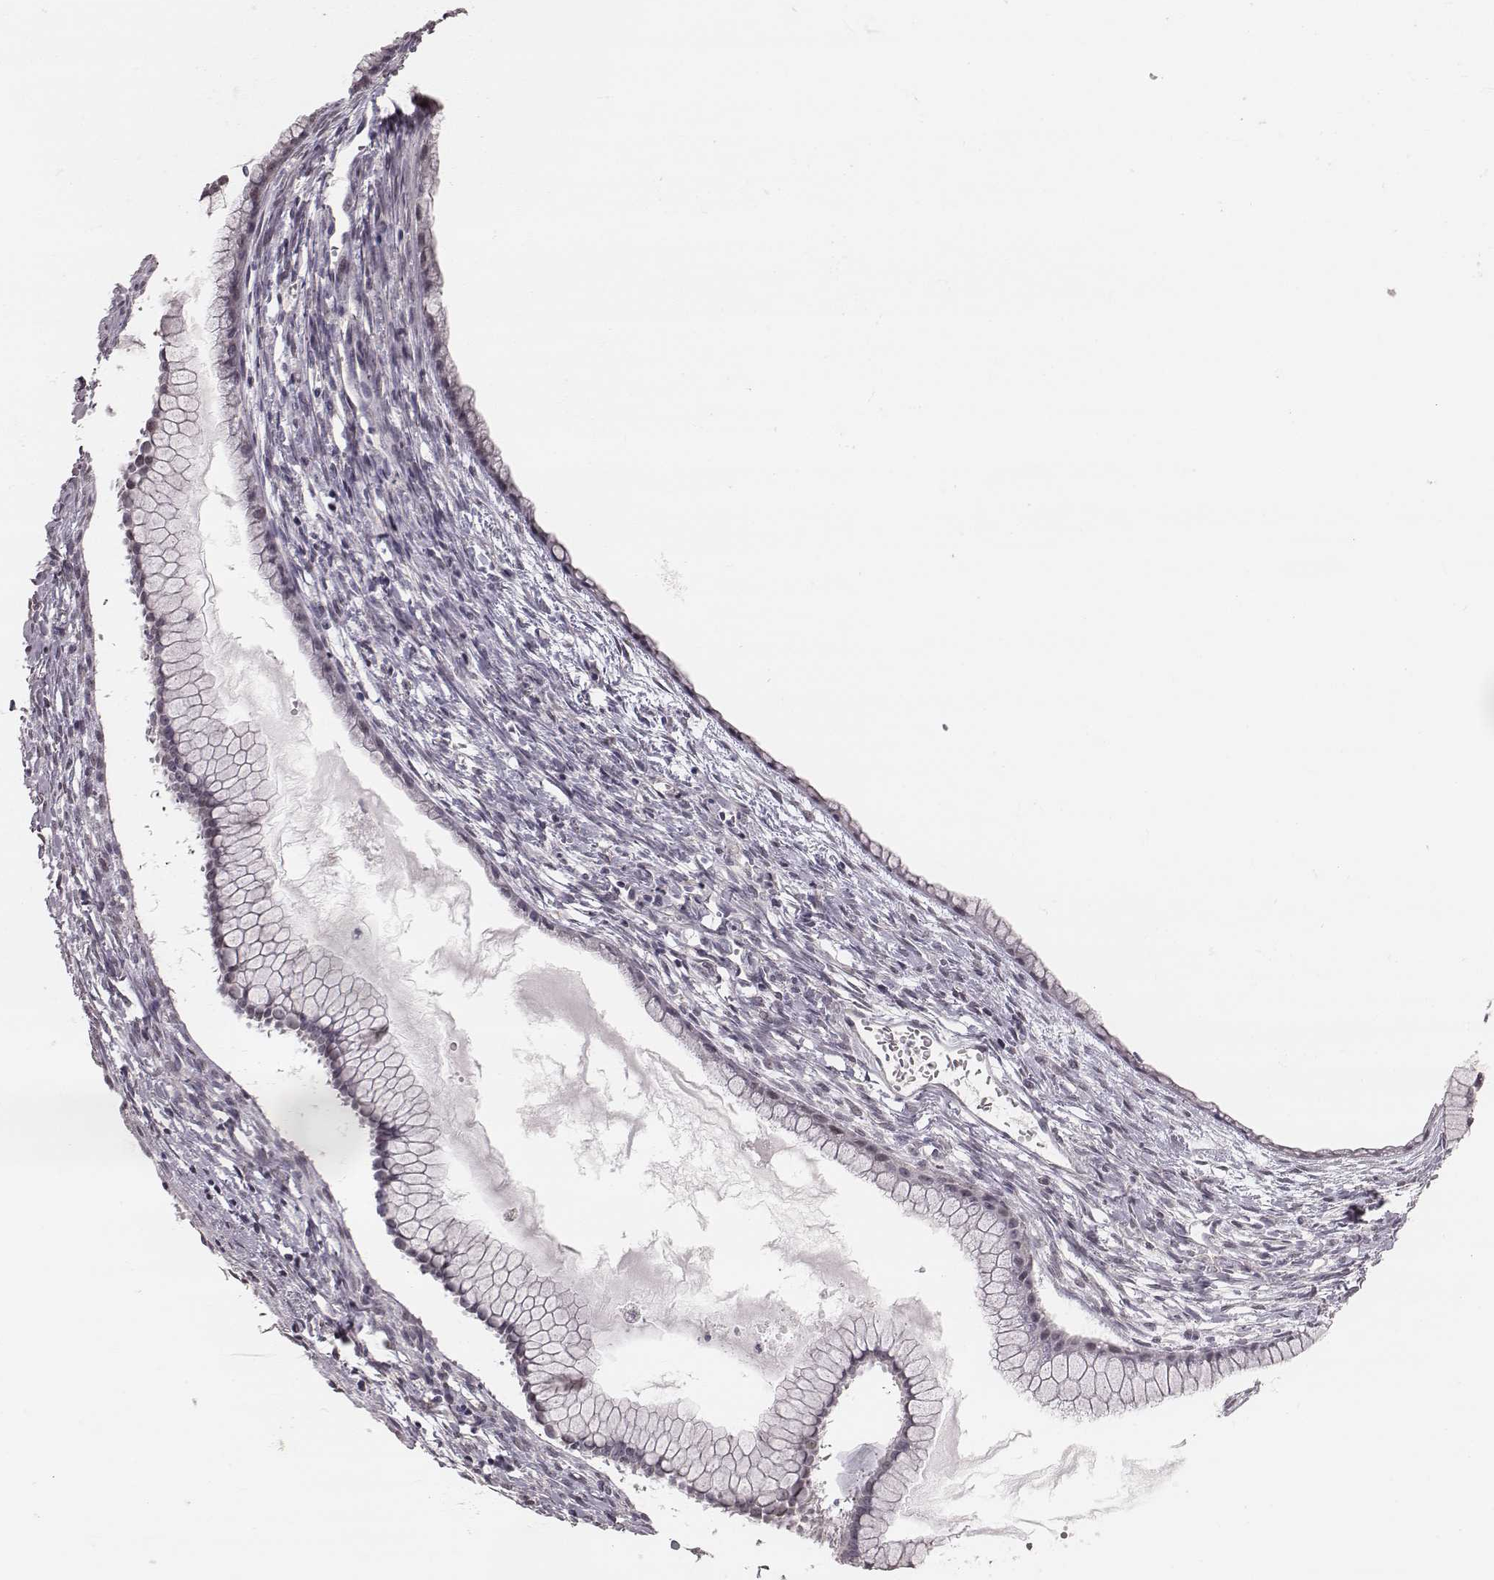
{"staining": {"intensity": "negative", "quantity": "none", "location": "none"}, "tissue": "ovarian cancer", "cell_type": "Tumor cells", "image_type": "cancer", "snomed": [{"axis": "morphology", "description": "Cystadenocarcinoma, mucinous, NOS"}, {"axis": "topography", "description": "Ovary"}], "caption": "DAB (3,3'-diaminobenzidine) immunohistochemical staining of human mucinous cystadenocarcinoma (ovarian) demonstrates no significant expression in tumor cells. (DAB IHC with hematoxylin counter stain).", "gene": "SLC7A4", "patient": {"sex": "female", "age": 41}}